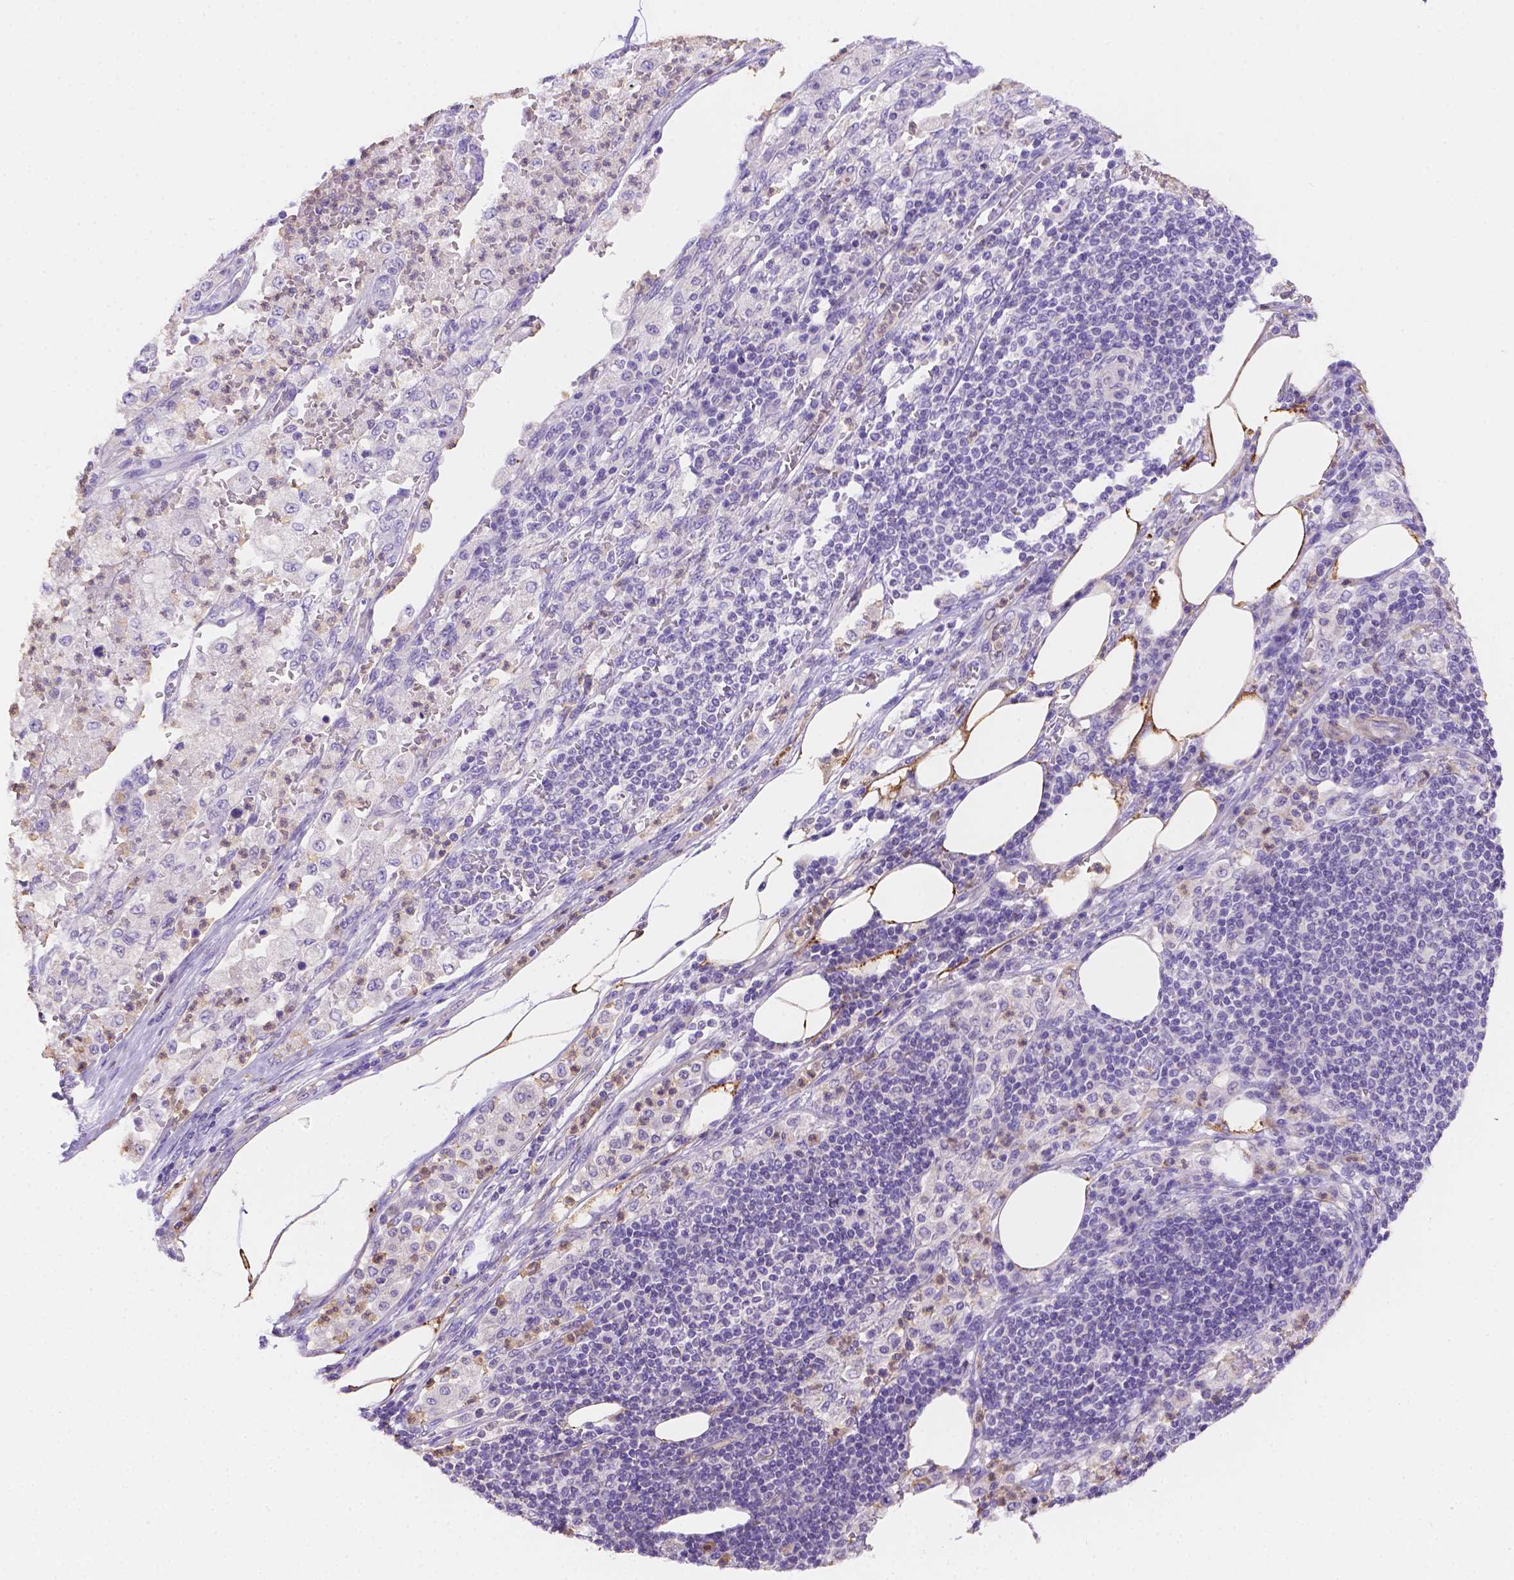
{"staining": {"intensity": "negative", "quantity": "none", "location": "none"}, "tissue": "pancreatic cancer", "cell_type": "Tumor cells", "image_type": "cancer", "snomed": [{"axis": "morphology", "description": "Adenocarcinoma, NOS"}, {"axis": "topography", "description": "Pancreas"}], "caption": "IHC micrograph of neoplastic tissue: human pancreatic cancer (adenocarcinoma) stained with DAB (3,3'-diaminobenzidine) reveals no significant protein expression in tumor cells.", "gene": "NXPE2", "patient": {"sex": "female", "age": 61}}